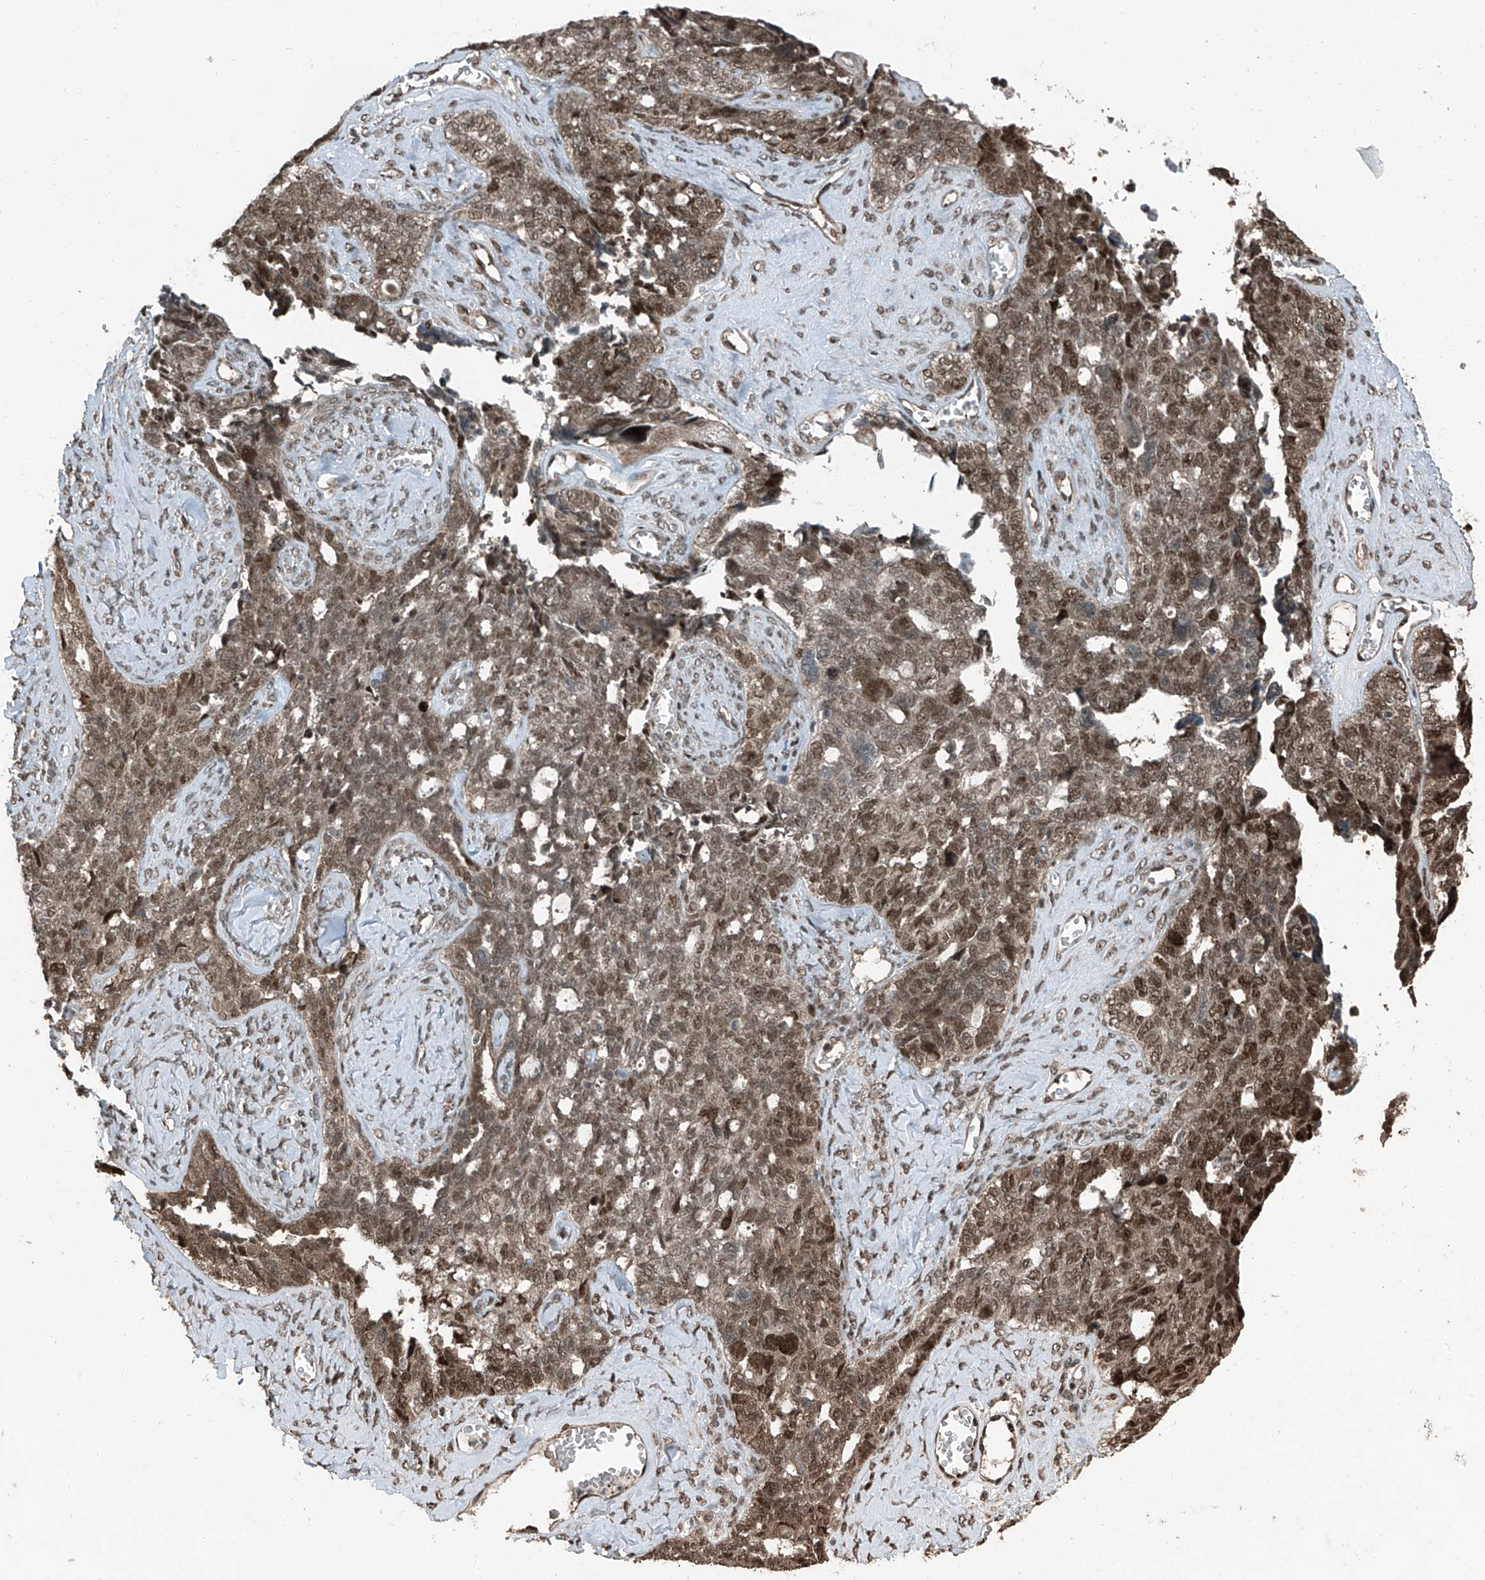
{"staining": {"intensity": "moderate", "quantity": ">75%", "location": "nuclear"}, "tissue": "ovarian cancer", "cell_type": "Tumor cells", "image_type": "cancer", "snomed": [{"axis": "morphology", "description": "Cystadenocarcinoma, serous, NOS"}, {"axis": "topography", "description": "Ovary"}], "caption": "Immunohistochemistry (IHC) (DAB (3,3'-diaminobenzidine)) staining of human serous cystadenocarcinoma (ovarian) exhibits moderate nuclear protein expression in about >75% of tumor cells.", "gene": "ZNF570", "patient": {"sex": "female", "age": 79}}